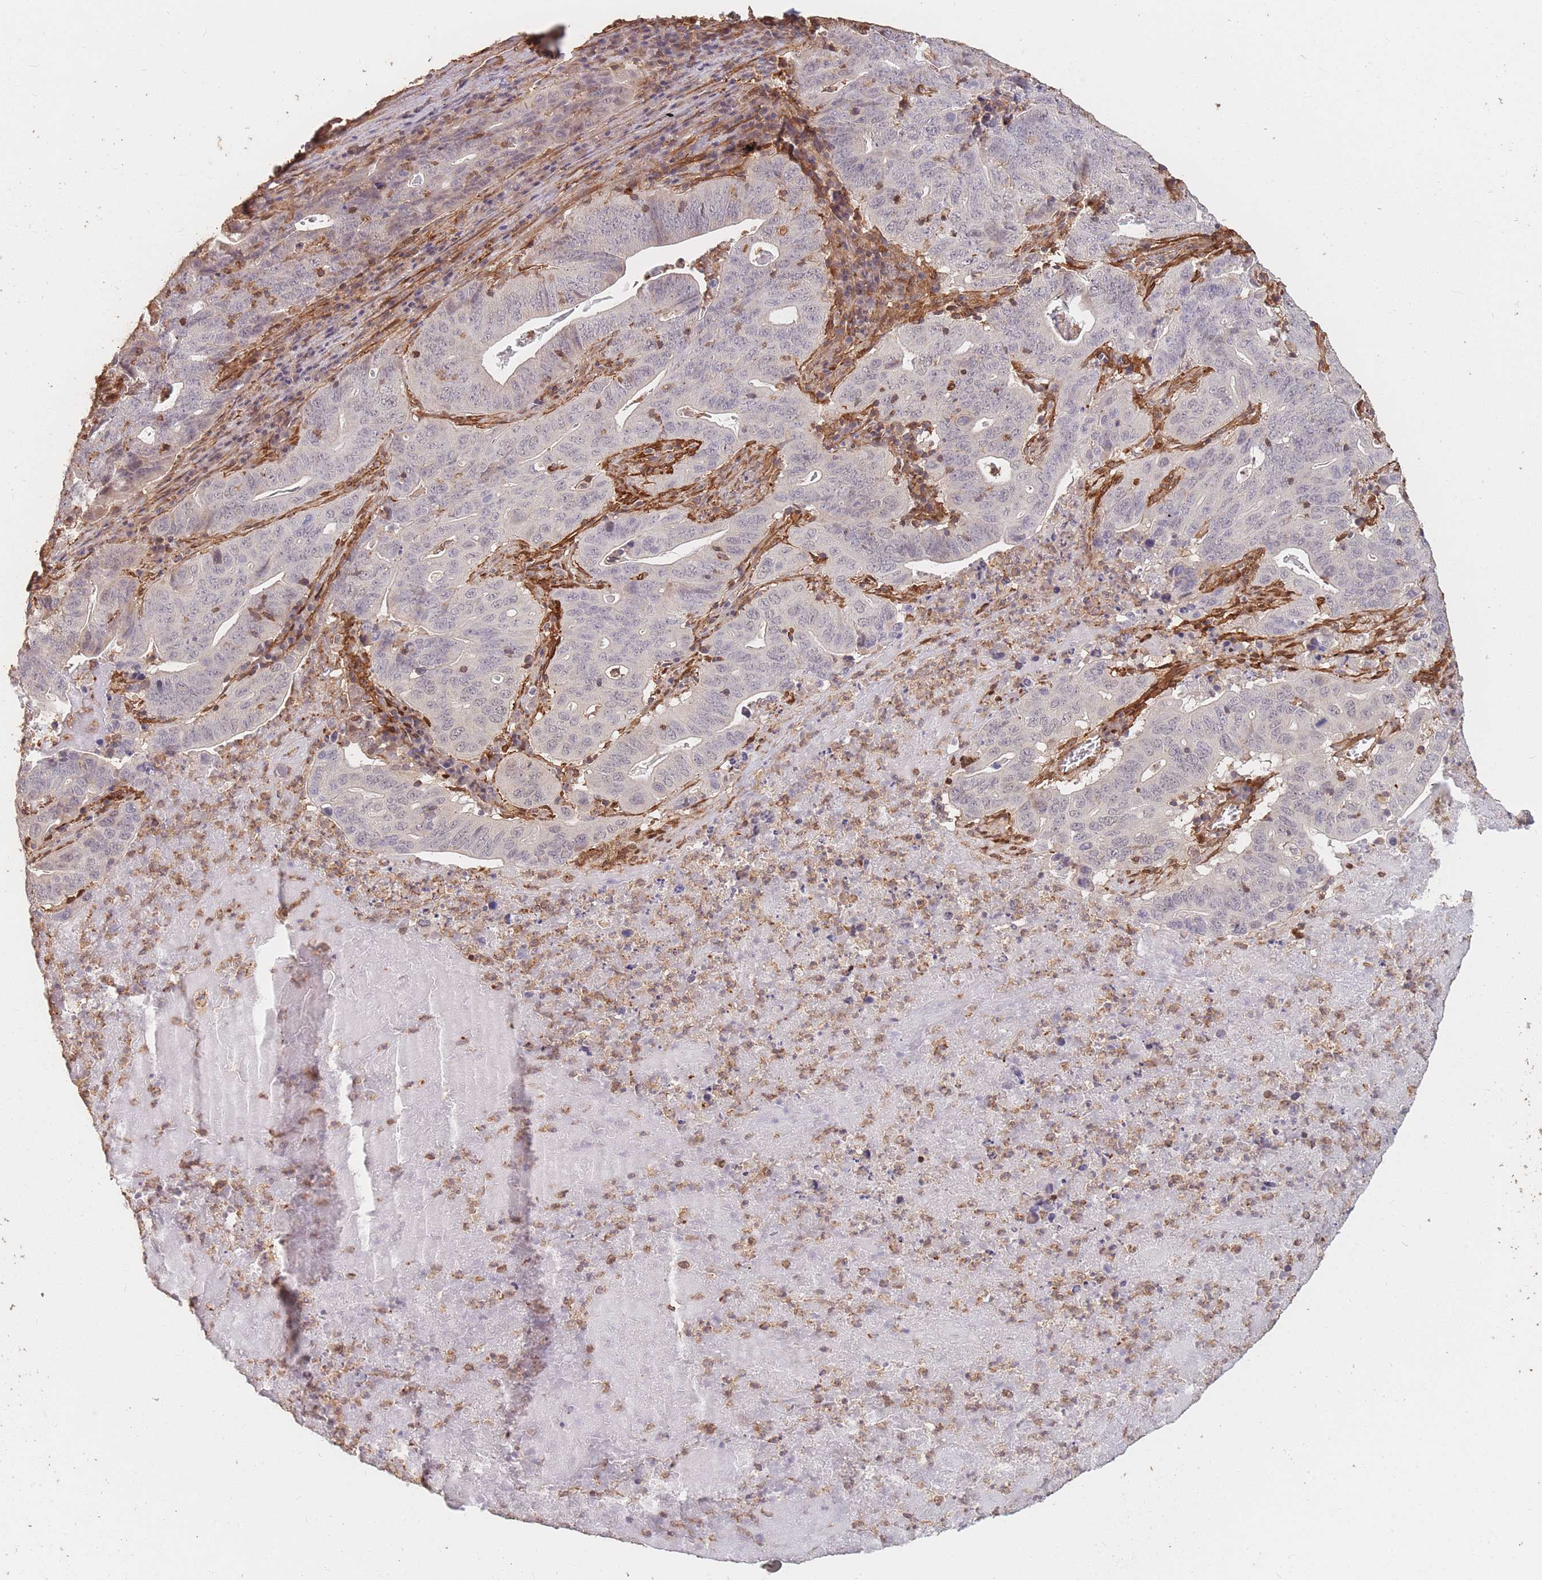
{"staining": {"intensity": "negative", "quantity": "none", "location": "none"}, "tissue": "lung cancer", "cell_type": "Tumor cells", "image_type": "cancer", "snomed": [{"axis": "morphology", "description": "Adenocarcinoma, NOS"}, {"axis": "topography", "description": "Lung"}], "caption": "High power microscopy micrograph of an immunohistochemistry image of adenocarcinoma (lung), revealing no significant expression in tumor cells.", "gene": "PLS3", "patient": {"sex": "female", "age": 60}}